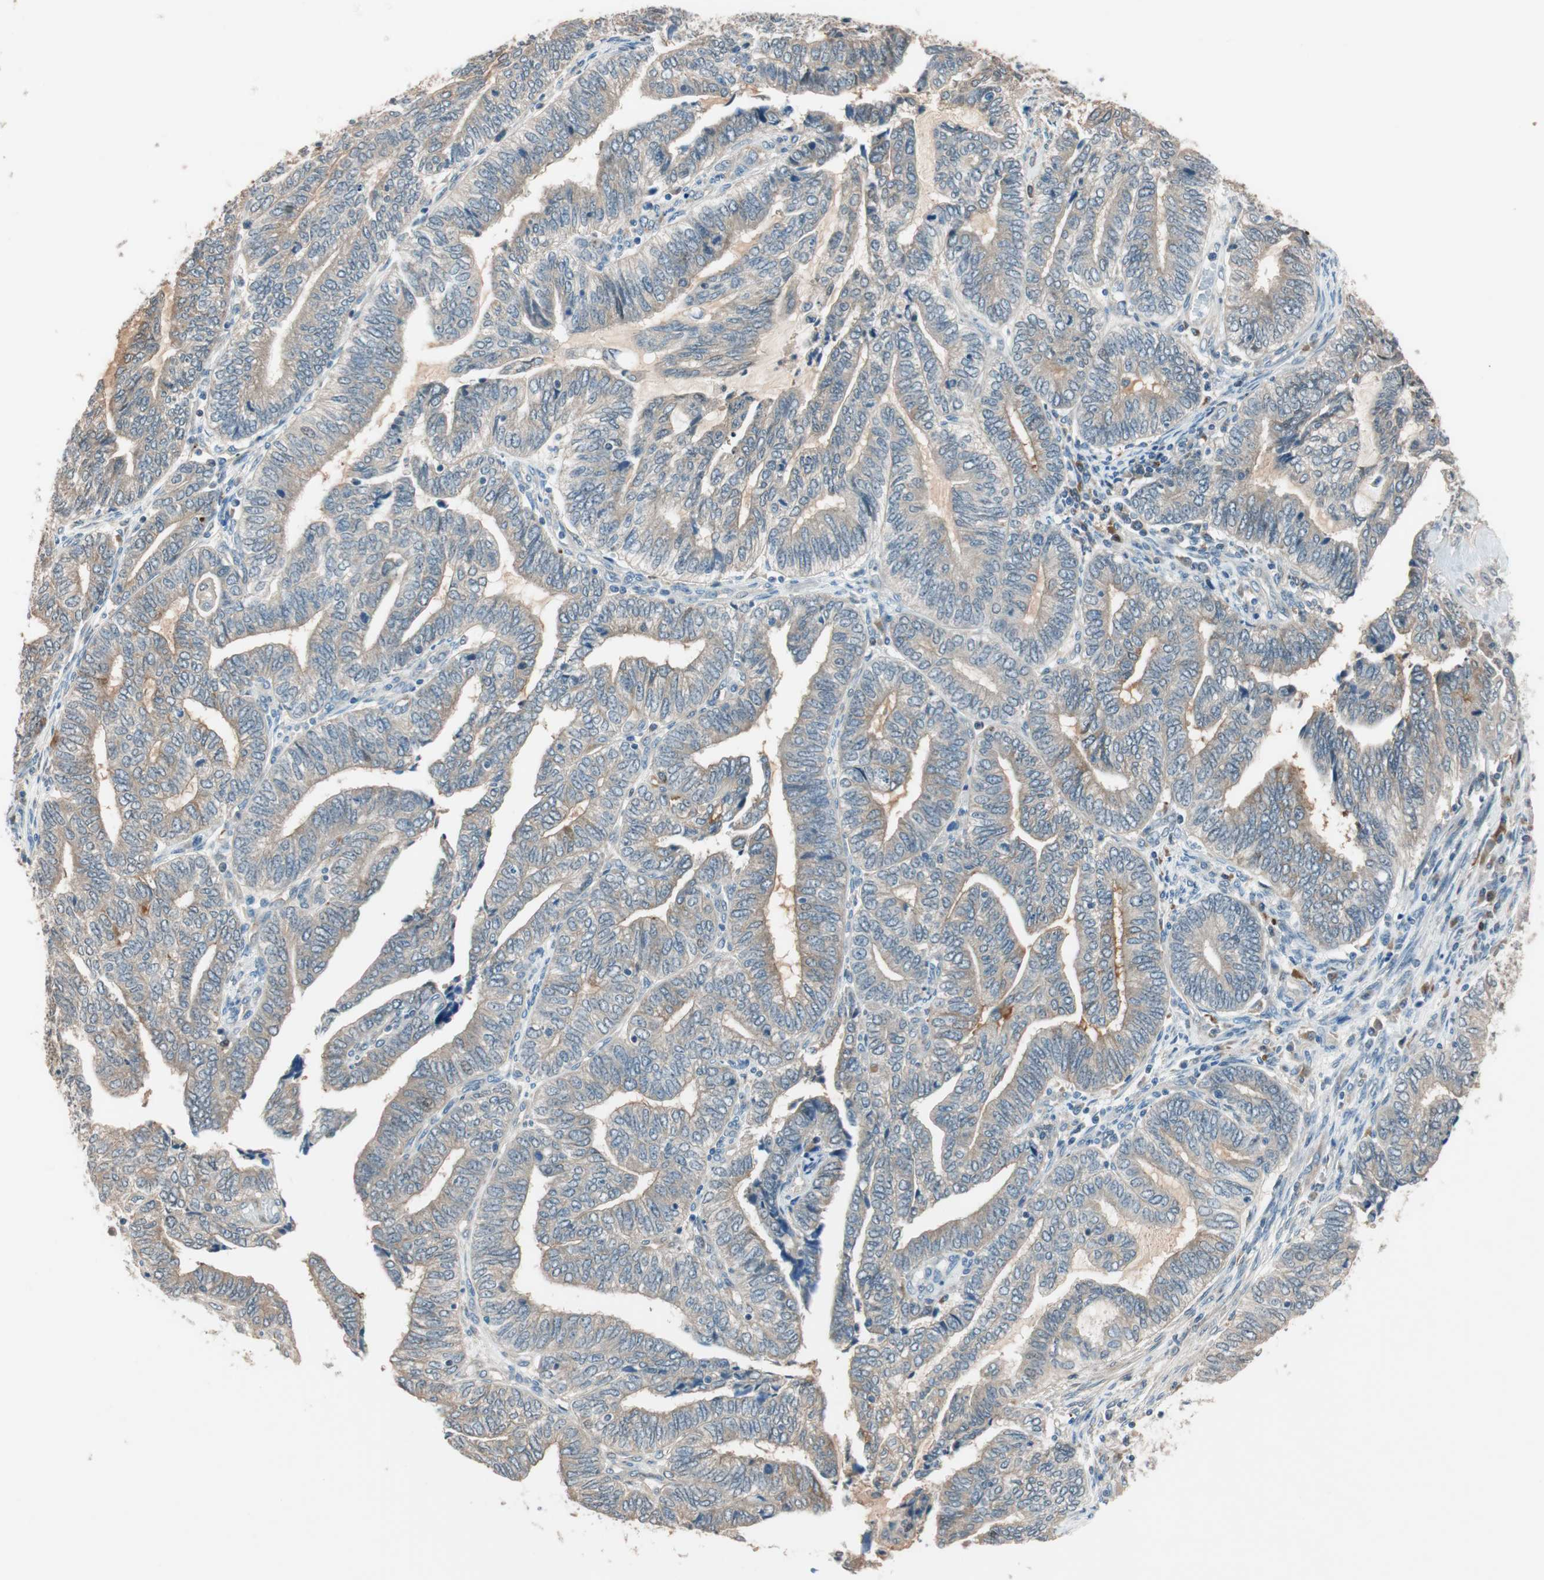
{"staining": {"intensity": "weak", "quantity": ">75%", "location": "cytoplasmic/membranous"}, "tissue": "endometrial cancer", "cell_type": "Tumor cells", "image_type": "cancer", "snomed": [{"axis": "morphology", "description": "Adenocarcinoma, NOS"}, {"axis": "topography", "description": "Uterus"}, {"axis": "topography", "description": "Endometrium"}], "caption": "This micrograph exhibits endometrial cancer (adenocarcinoma) stained with immunohistochemistry (IHC) to label a protein in brown. The cytoplasmic/membranous of tumor cells show weak positivity for the protein. Nuclei are counter-stained blue.", "gene": "PIK3R3", "patient": {"sex": "female", "age": 70}}